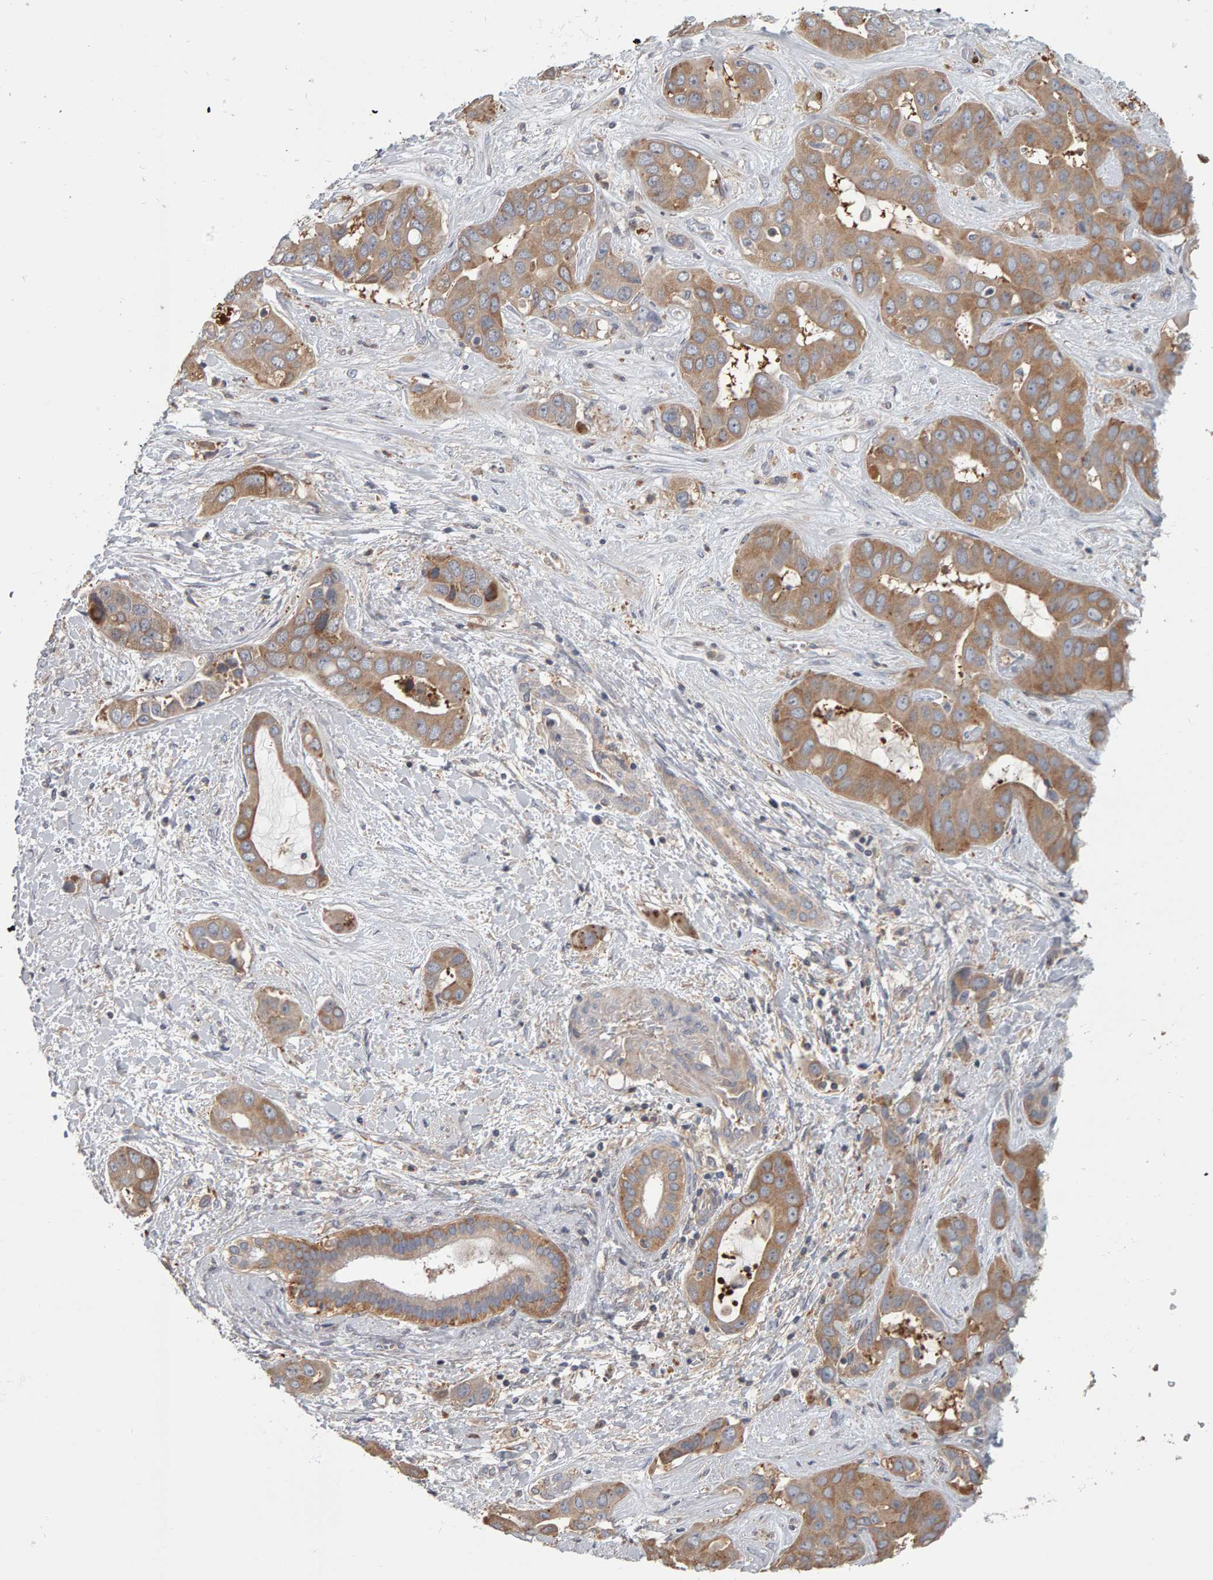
{"staining": {"intensity": "moderate", "quantity": ">75%", "location": "cytoplasmic/membranous"}, "tissue": "liver cancer", "cell_type": "Tumor cells", "image_type": "cancer", "snomed": [{"axis": "morphology", "description": "Cholangiocarcinoma"}, {"axis": "topography", "description": "Liver"}], "caption": "IHC image of human liver cancer stained for a protein (brown), which displays medium levels of moderate cytoplasmic/membranous staining in about >75% of tumor cells.", "gene": "C9orf72", "patient": {"sex": "female", "age": 52}}